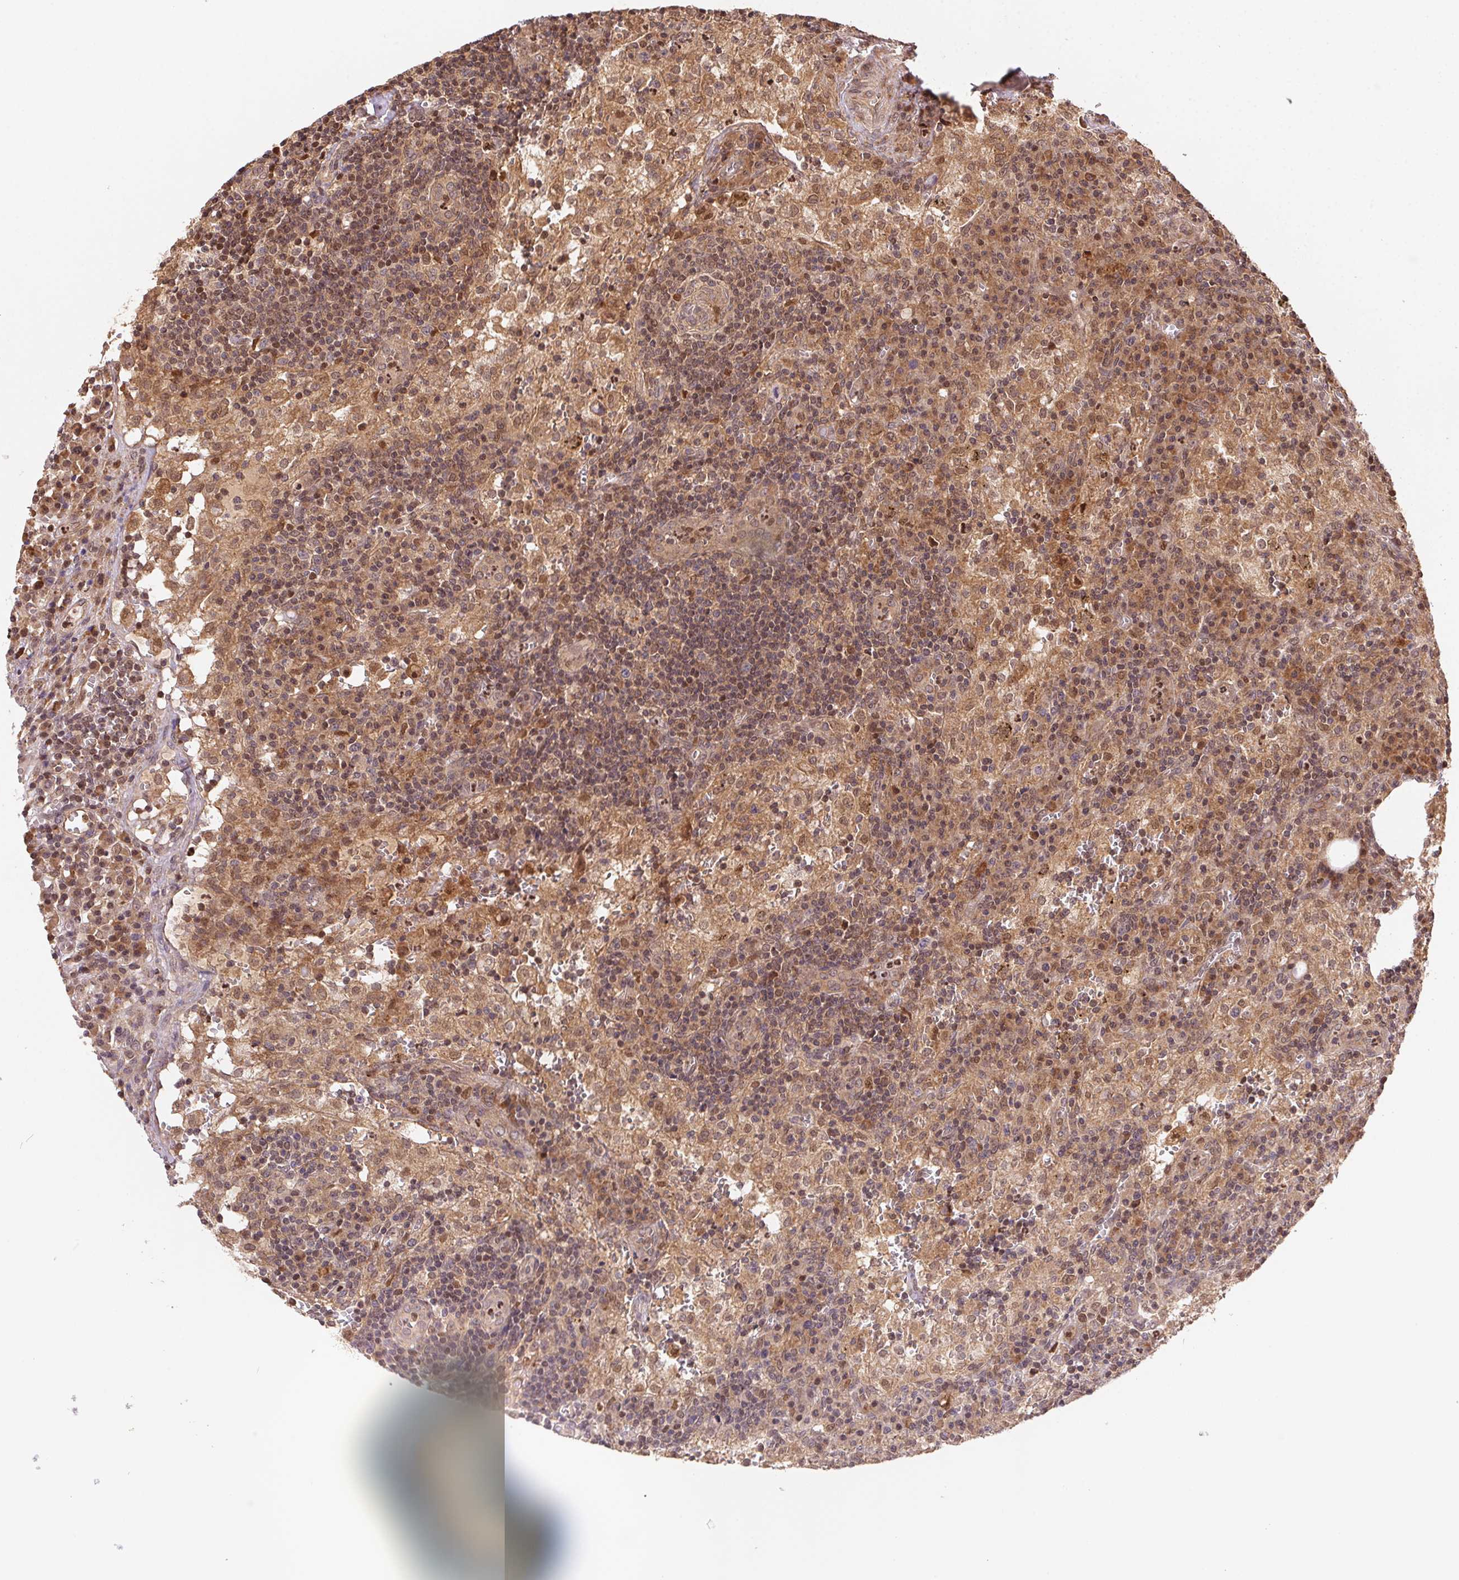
{"staining": {"intensity": "weak", "quantity": "<25%", "location": "nuclear"}, "tissue": "lymph node", "cell_type": "Germinal center cells", "image_type": "normal", "snomed": [{"axis": "morphology", "description": "Normal tissue, NOS"}, {"axis": "topography", "description": "Lymph node"}], "caption": "A high-resolution photomicrograph shows immunohistochemistry (IHC) staining of benign lymph node, which displays no significant expression in germinal center cells.", "gene": "MEX3D", "patient": {"sex": "male", "age": 62}}